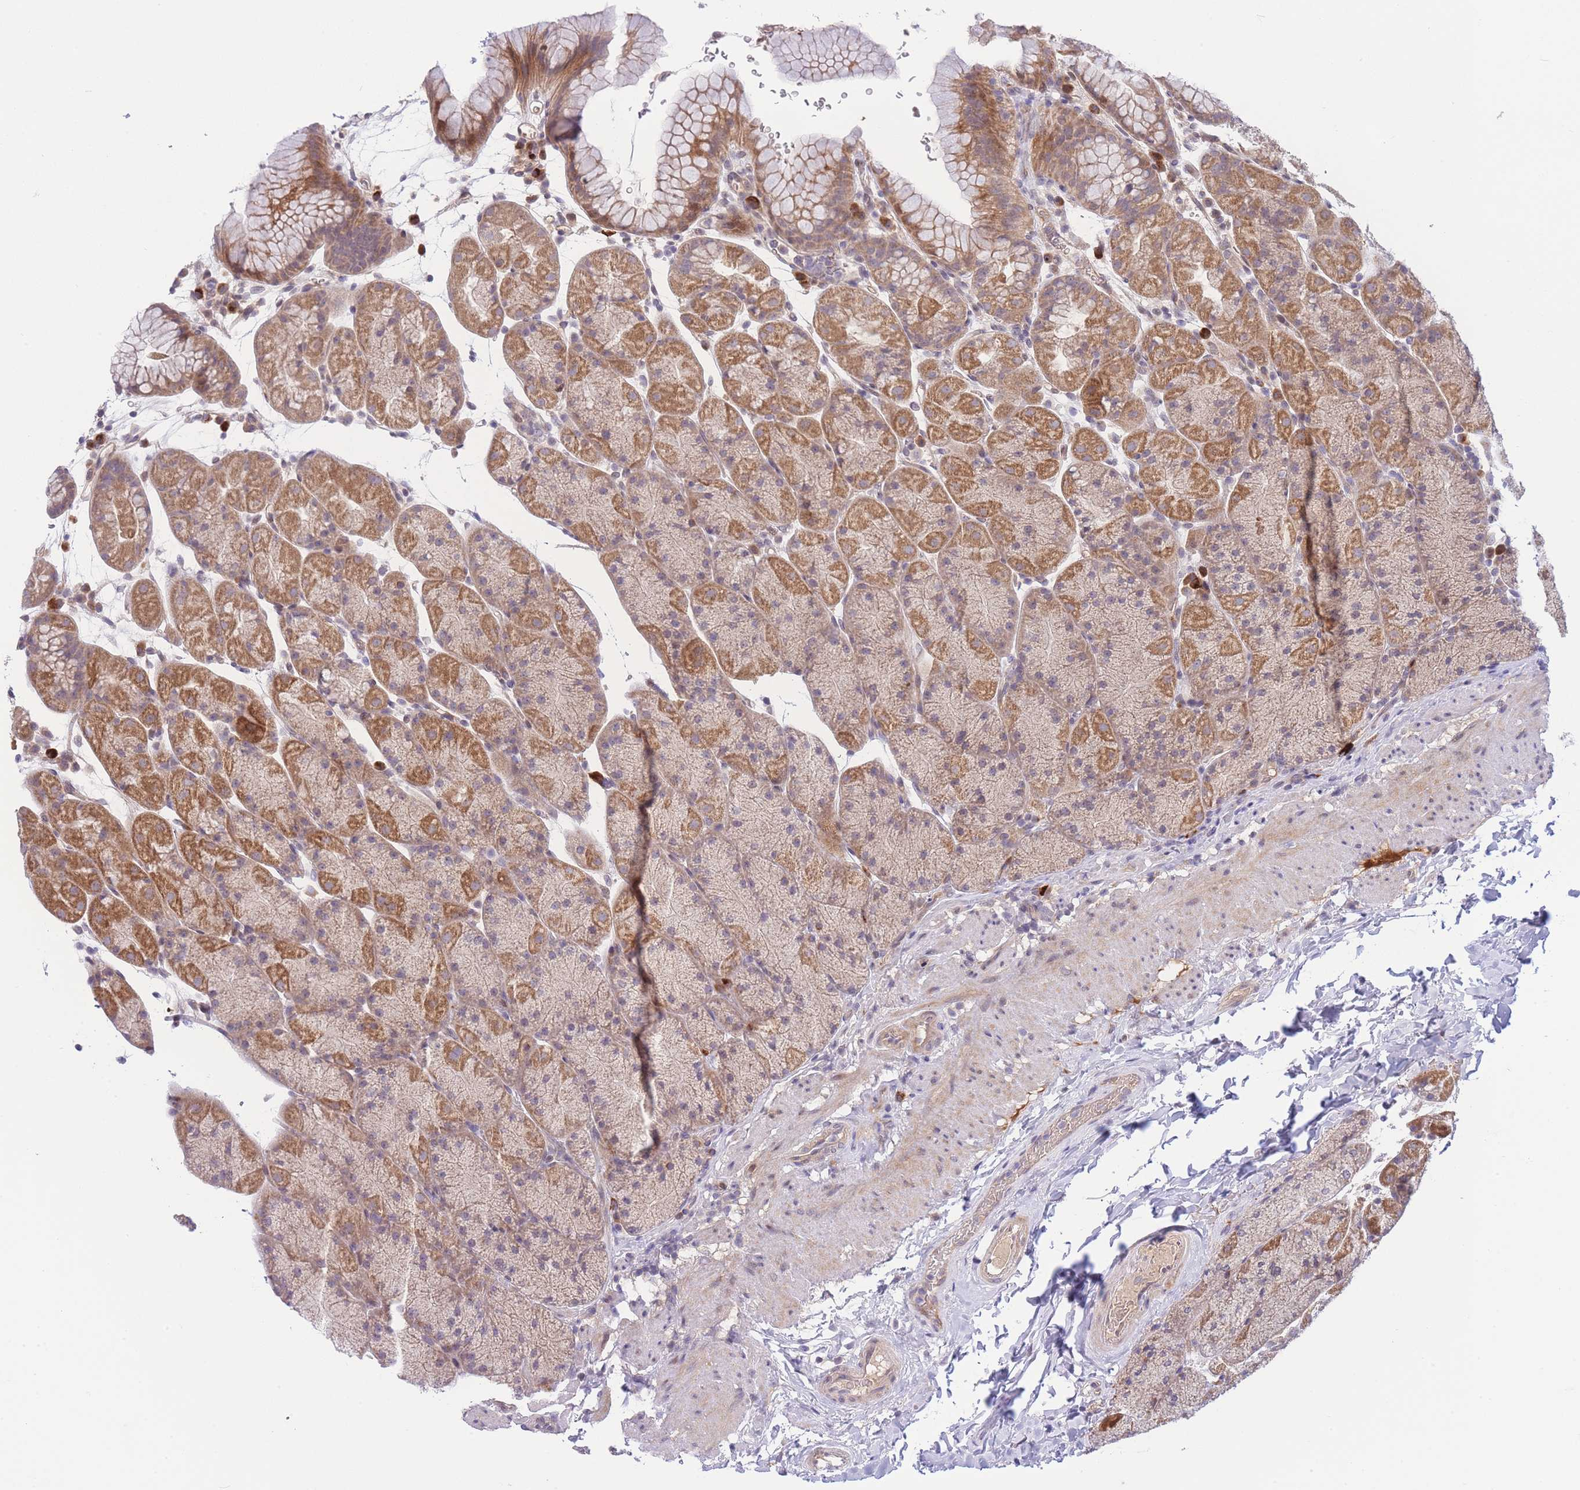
{"staining": {"intensity": "moderate", "quantity": ">75%", "location": "cytoplasmic/membranous"}, "tissue": "stomach", "cell_type": "Glandular cells", "image_type": "normal", "snomed": [{"axis": "morphology", "description": "Normal tissue, NOS"}, {"axis": "topography", "description": "Stomach, upper"}, {"axis": "topography", "description": "Stomach, lower"}], "caption": "Brown immunohistochemical staining in unremarkable stomach shows moderate cytoplasmic/membranous staining in about >75% of glandular cells.", "gene": "CDC25B", "patient": {"sex": "male", "age": 67}}